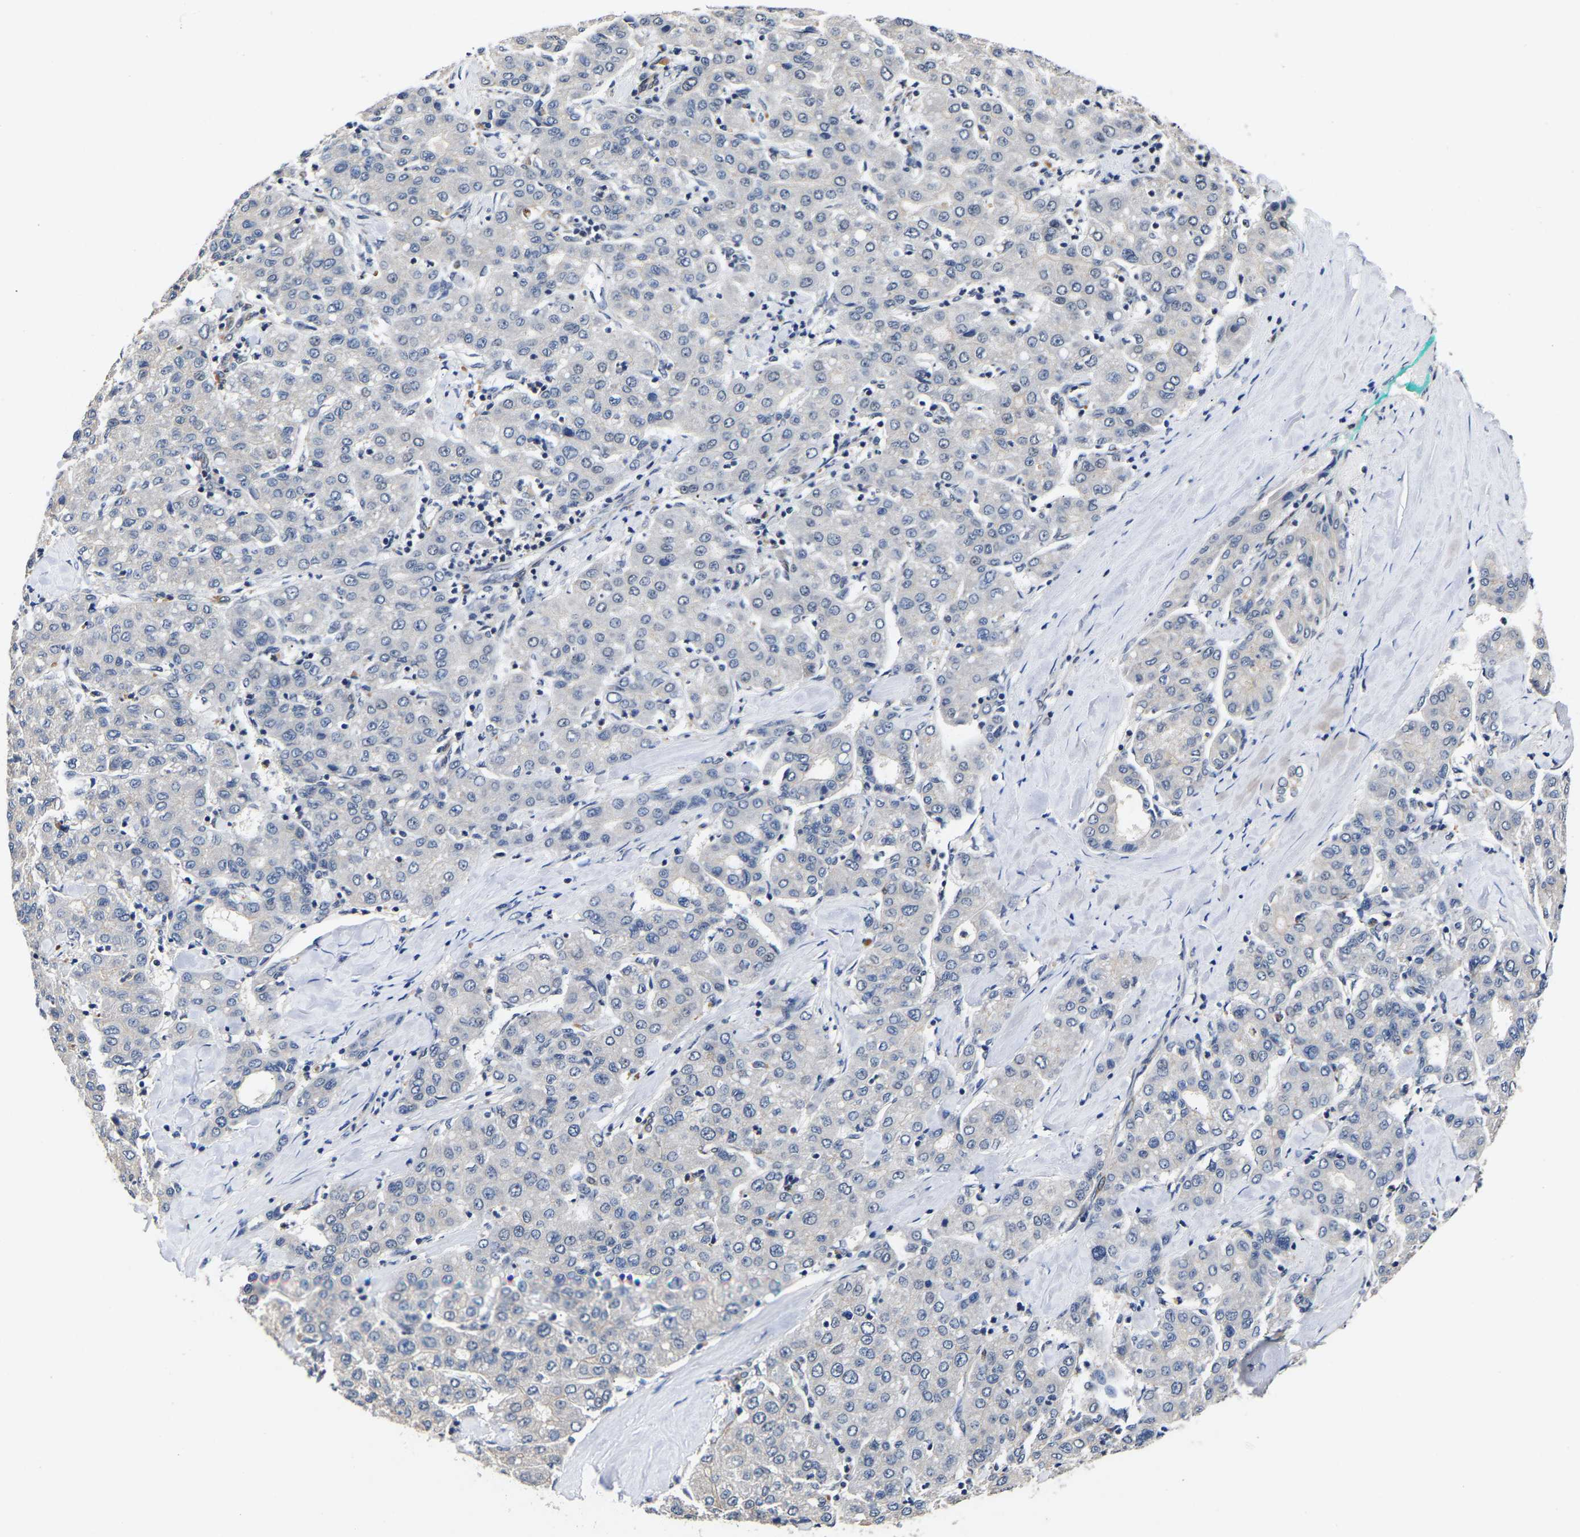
{"staining": {"intensity": "negative", "quantity": "none", "location": "none"}, "tissue": "liver cancer", "cell_type": "Tumor cells", "image_type": "cancer", "snomed": [{"axis": "morphology", "description": "Carcinoma, Hepatocellular, NOS"}, {"axis": "topography", "description": "Liver"}], "caption": "Immunohistochemical staining of human liver hepatocellular carcinoma shows no significant positivity in tumor cells.", "gene": "METTL16", "patient": {"sex": "male", "age": 65}}